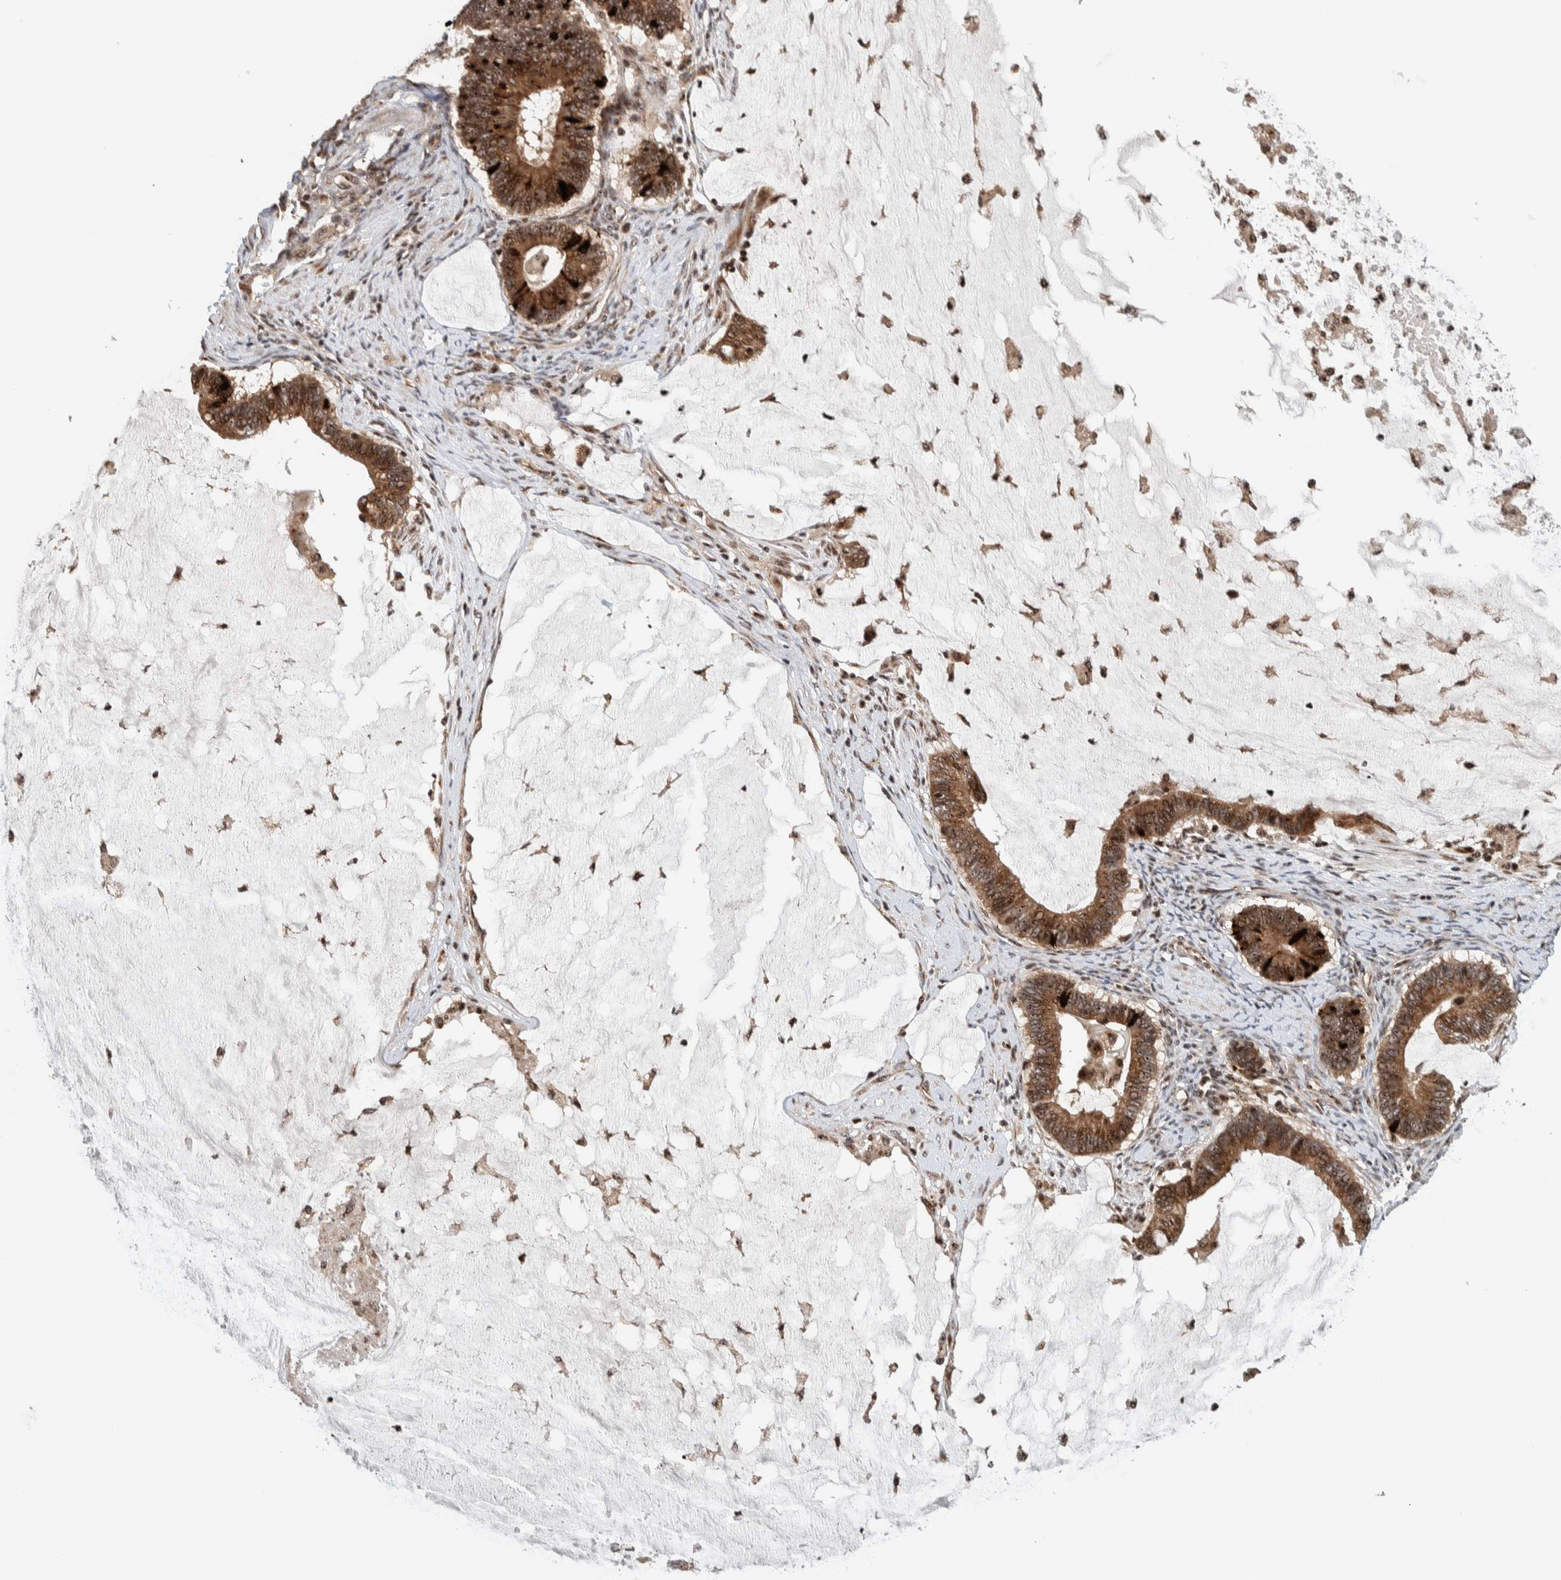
{"staining": {"intensity": "strong", "quantity": "<25%", "location": "cytoplasmic/membranous,nuclear"}, "tissue": "ovarian cancer", "cell_type": "Tumor cells", "image_type": "cancer", "snomed": [{"axis": "morphology", "description": "Cystadenocarcinoma, mucinous, NOS"}, {"axis": "topography", "description": "Ovary"}], "caption": "A brown stain highlights strong cytoplasmic/membranous and nuclear staining of a protein in ovarian cancer tumor cells. (brown staining indicates protein expression, while blue staining denotes nuclei).", "gene": "CCDC182", "patient": {"sex": "female", "age": 61}}